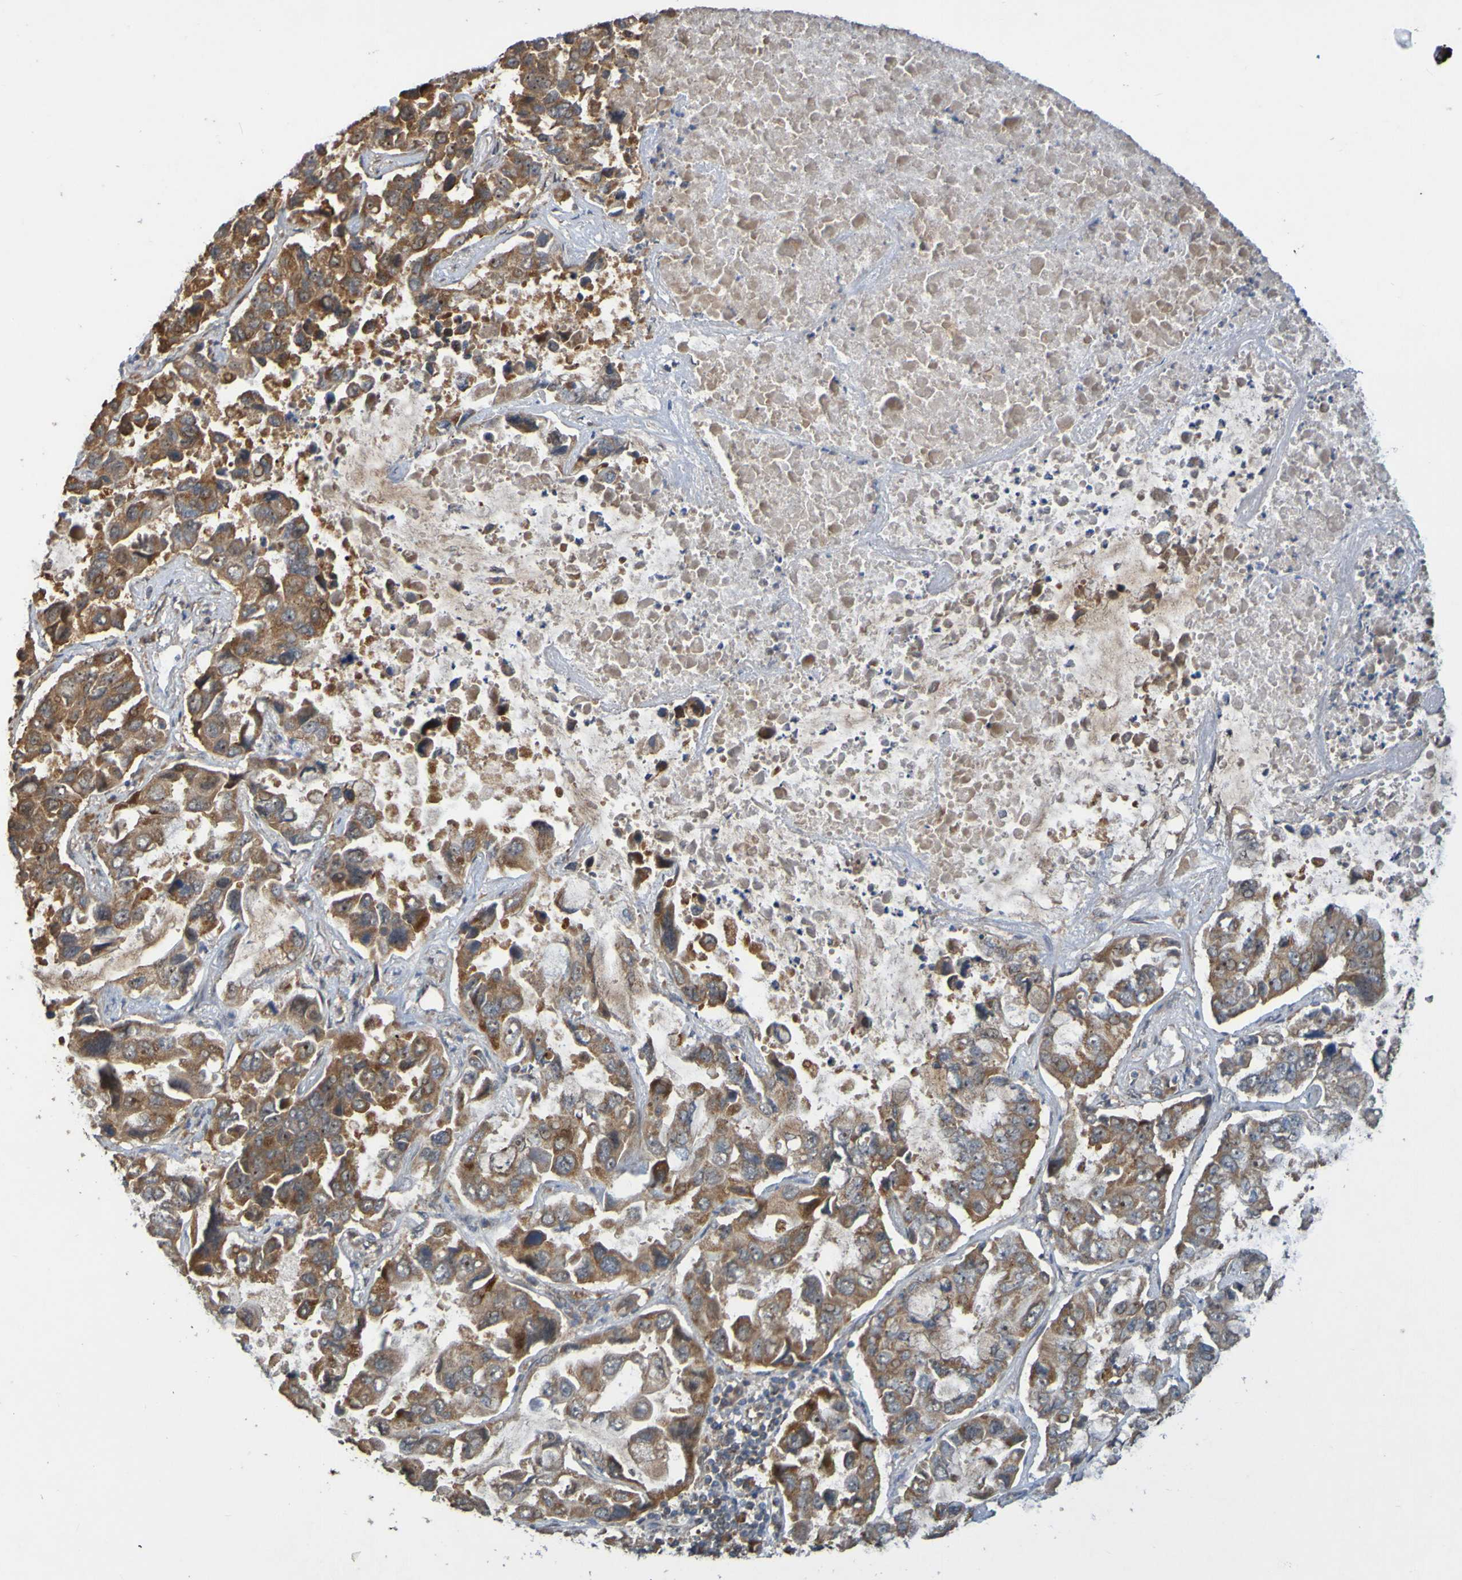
{"staining": {"intensity": "moderate", "quantity": ">75%", "location": "cytoplasmic/membranous,nuclear"}, "tissue": "lung cancer", "cell_type": "Tumor cells", "image_type": "cancer", "snomed": [{"axis": "morphology", "description": "Adenocarcinoma, NOS"}, {"axis": "topography", "description": "Lung"}], "caption": "Immunohistochemical staining of human lung cancer reveals medium levels of moderate cytoplasmic/membranous and nuclear protein positivity in approximately >75% of tumor cells.", "gene": "TMBIM1", "patient": {"sex": "male", "age": 64}}